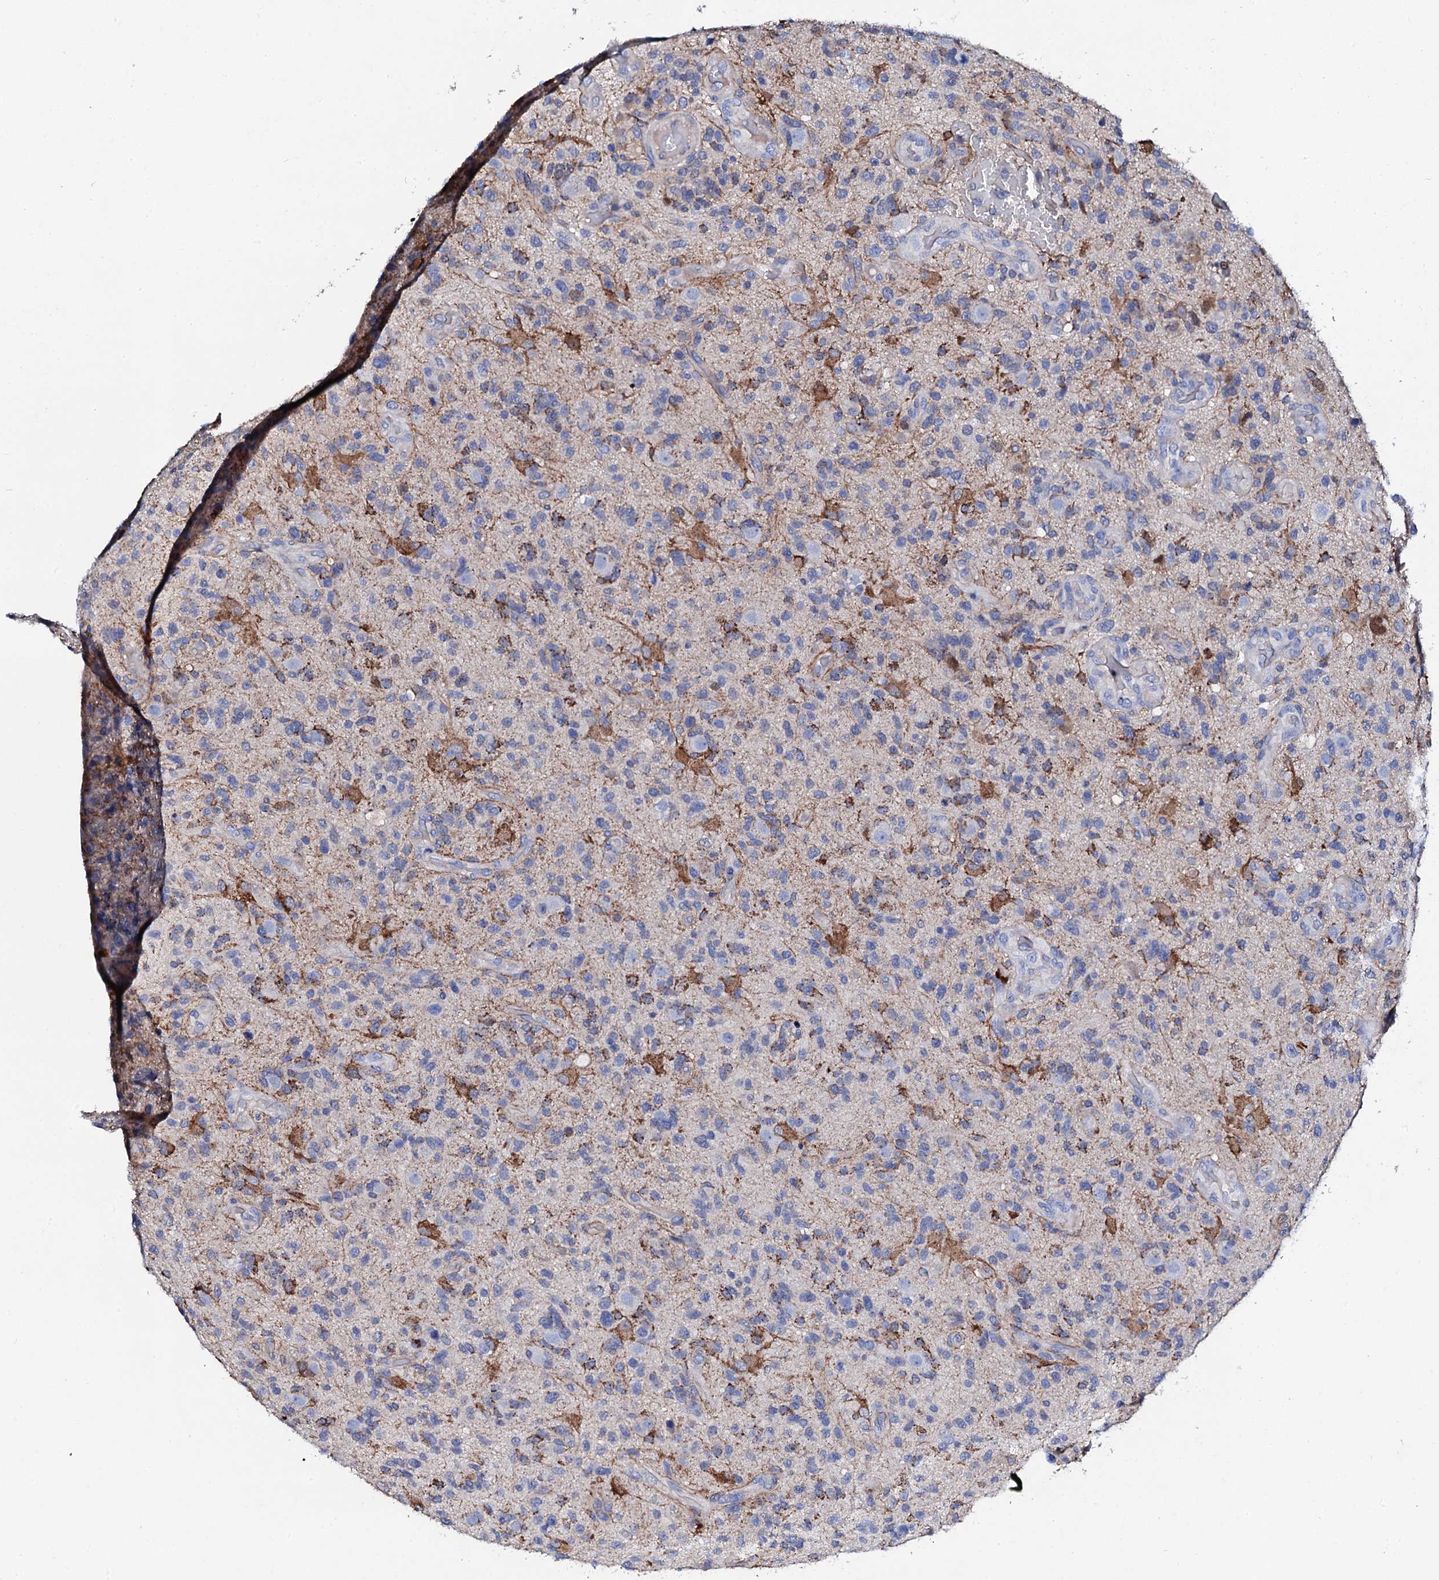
{"staining": {"intensity": "negative", "quantity": "none", "location": "none"}, "tissue": "glioma", "cell_type": "Tumor cells", "image_type": "cancer", "snomed": [{"axis": "morphology", "description": "Glioma, malignant, High grade"}, {"axis": "topography", "description": "Brain"}], "caption": "A high-resolution image shows immunohistochemistry (IHC) staining of malignant glioma (high-grade), which shows no significant expression in tumor cells.", "gene": "KLHL32", "patient": {"sex": "male", "age": 47}}